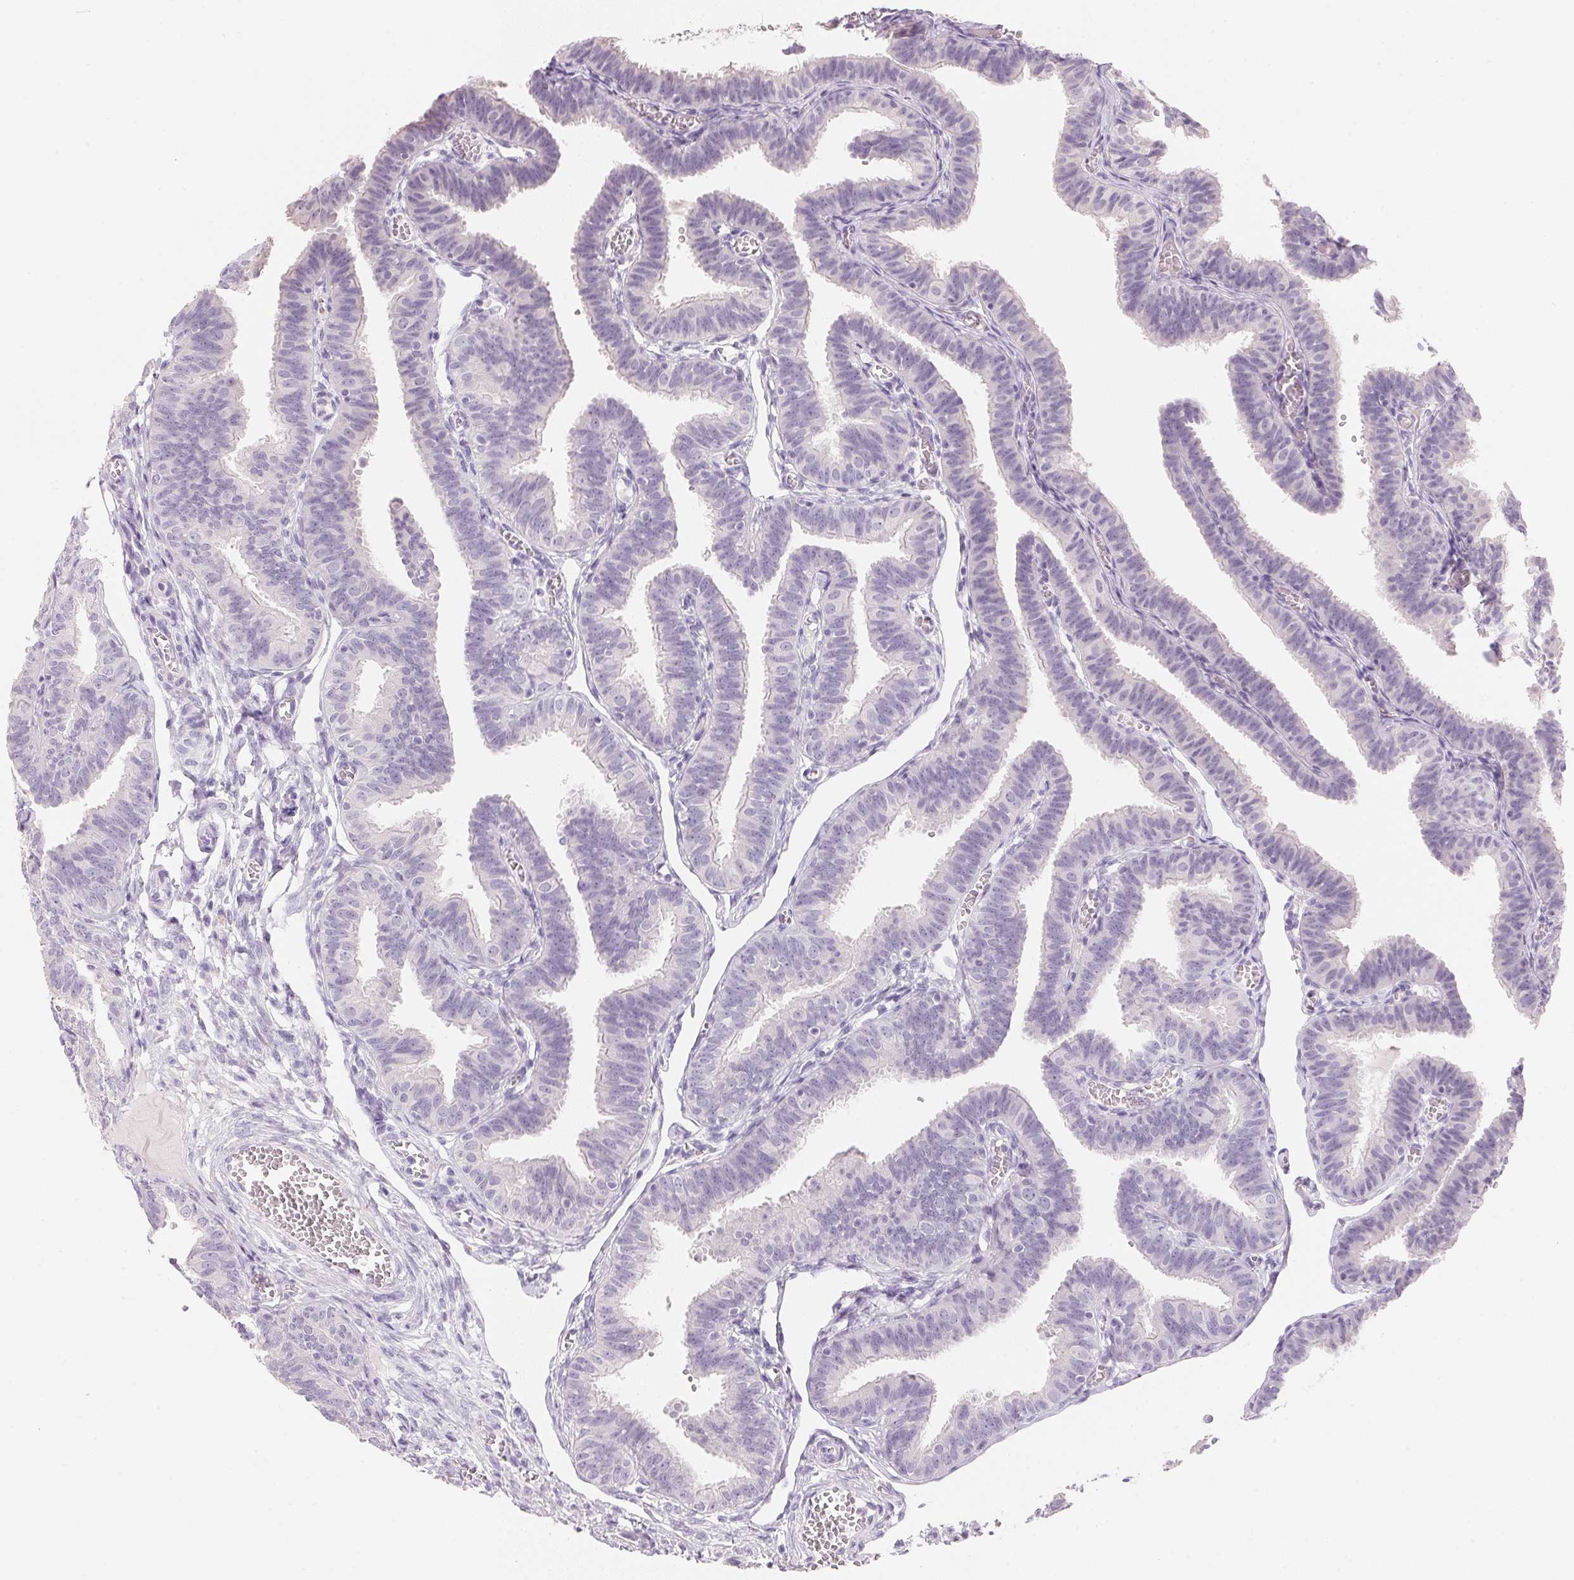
{"staining": {"intensity": "negative", "quantity": "none", "location": "none"}, "tissue": "fallopian tube", "cell_type": "Glandular cells", "image_type": "normal", "snomed": [{"axis": "morphology", "description": "Normal tissue, NOS"}, {"axis": "topography", "description": "Fallopian tube"}], "caption": "IHC of normal human fallopian tube demonstrates no staining in glandular cells.", "gene": "ACP3", "patient": {"sex": "female", "age": 25}}